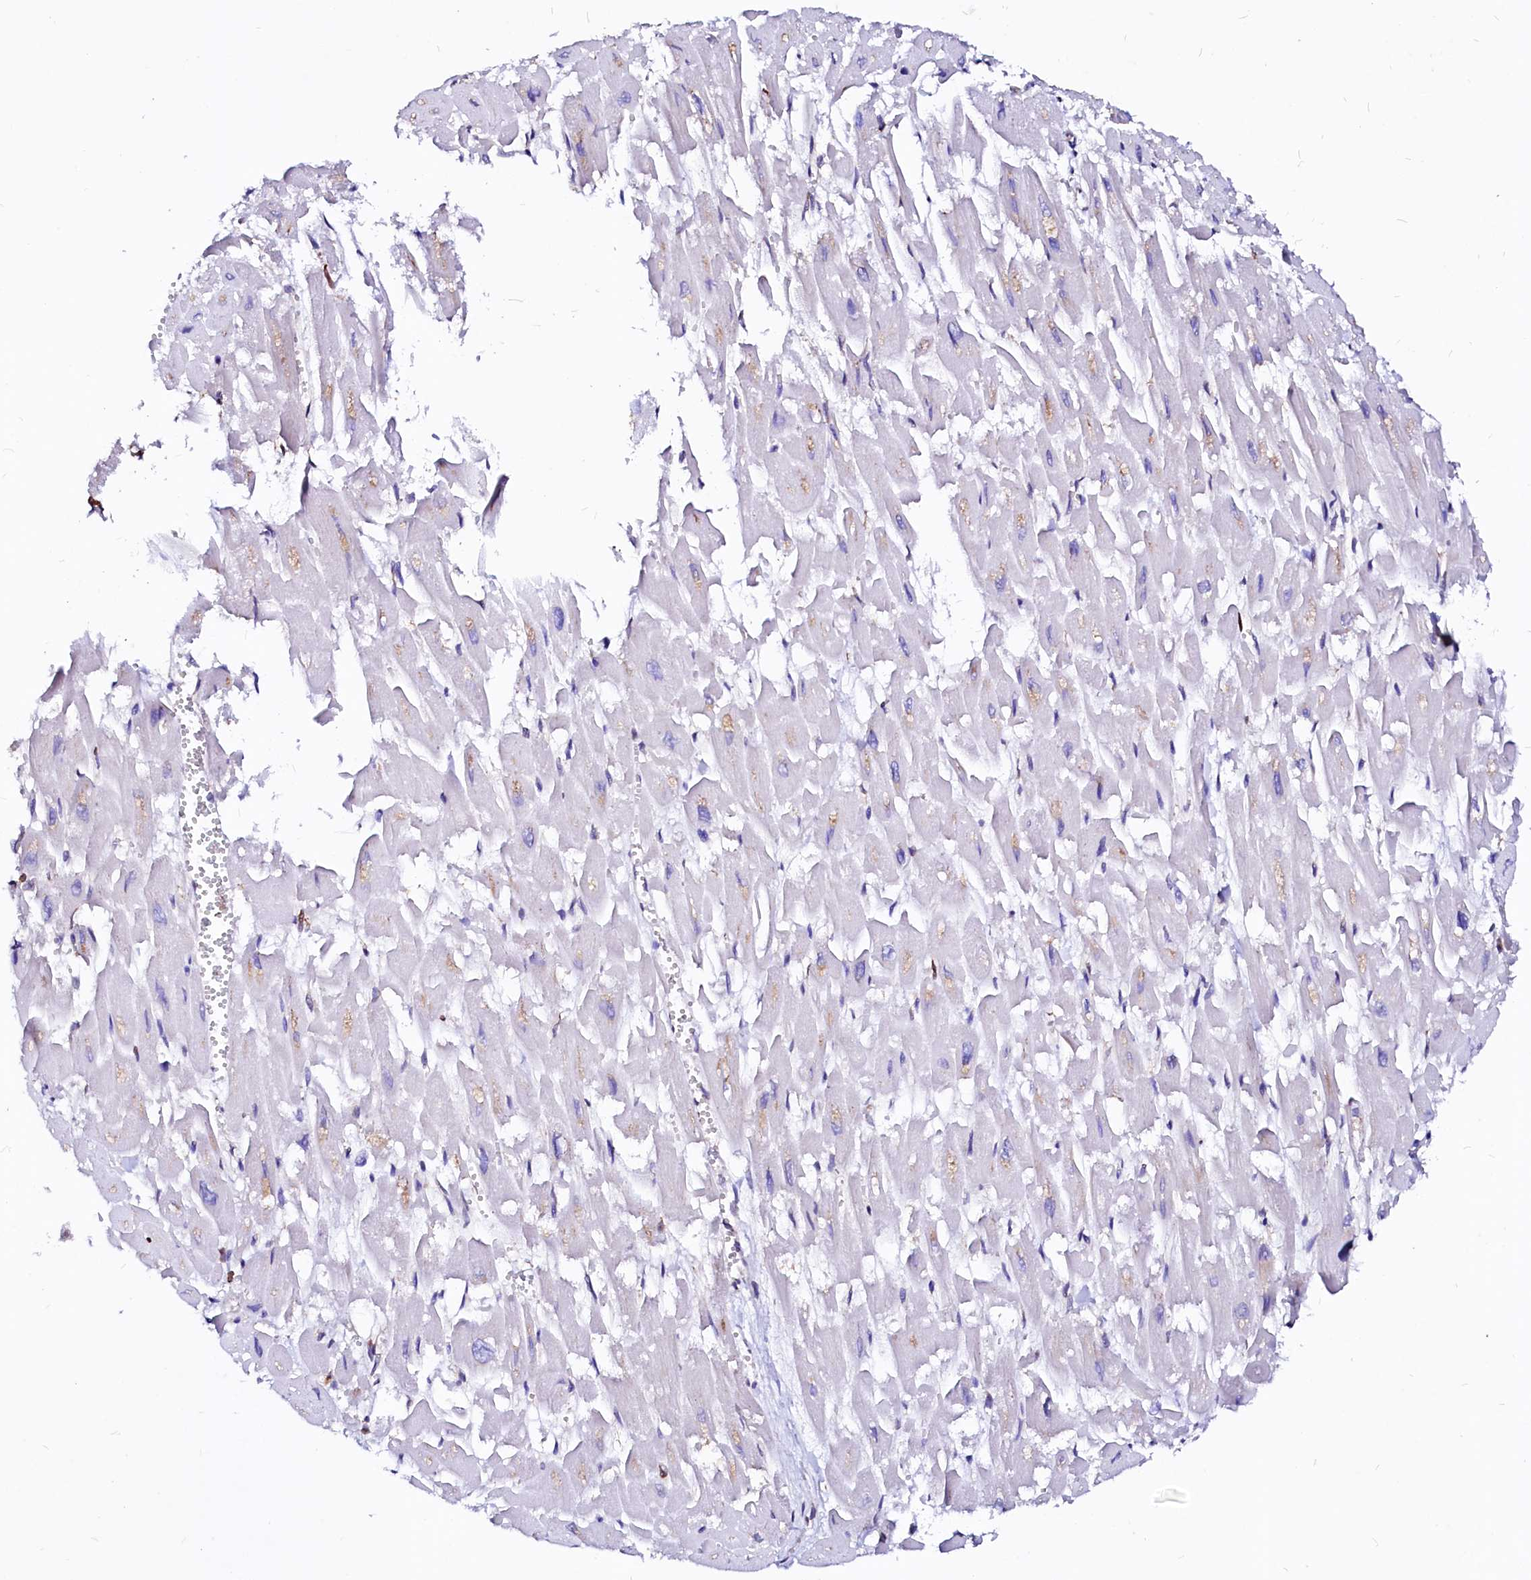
{"staining": {"intensity": "moderate", "quantity": "<25%", "location": "cytoplasmic/membranous"}, "tissue": "heart muscle", "cell_type": "Cardiomyocytes", "image_type": "normal", "snomed": [{"axis": "morphology", "description": "Normal tissue, NOS"}, {"axis": "topography", "description": "Heart"}], "caption": "Brown immunohistochemical staining in normal human heart muscle shows moderate cytoplasmic/membranous positivity in about <25% of cardiomyocytes.", "gene": "DERL1", "patient": {"sex": "male", "age": 54}}